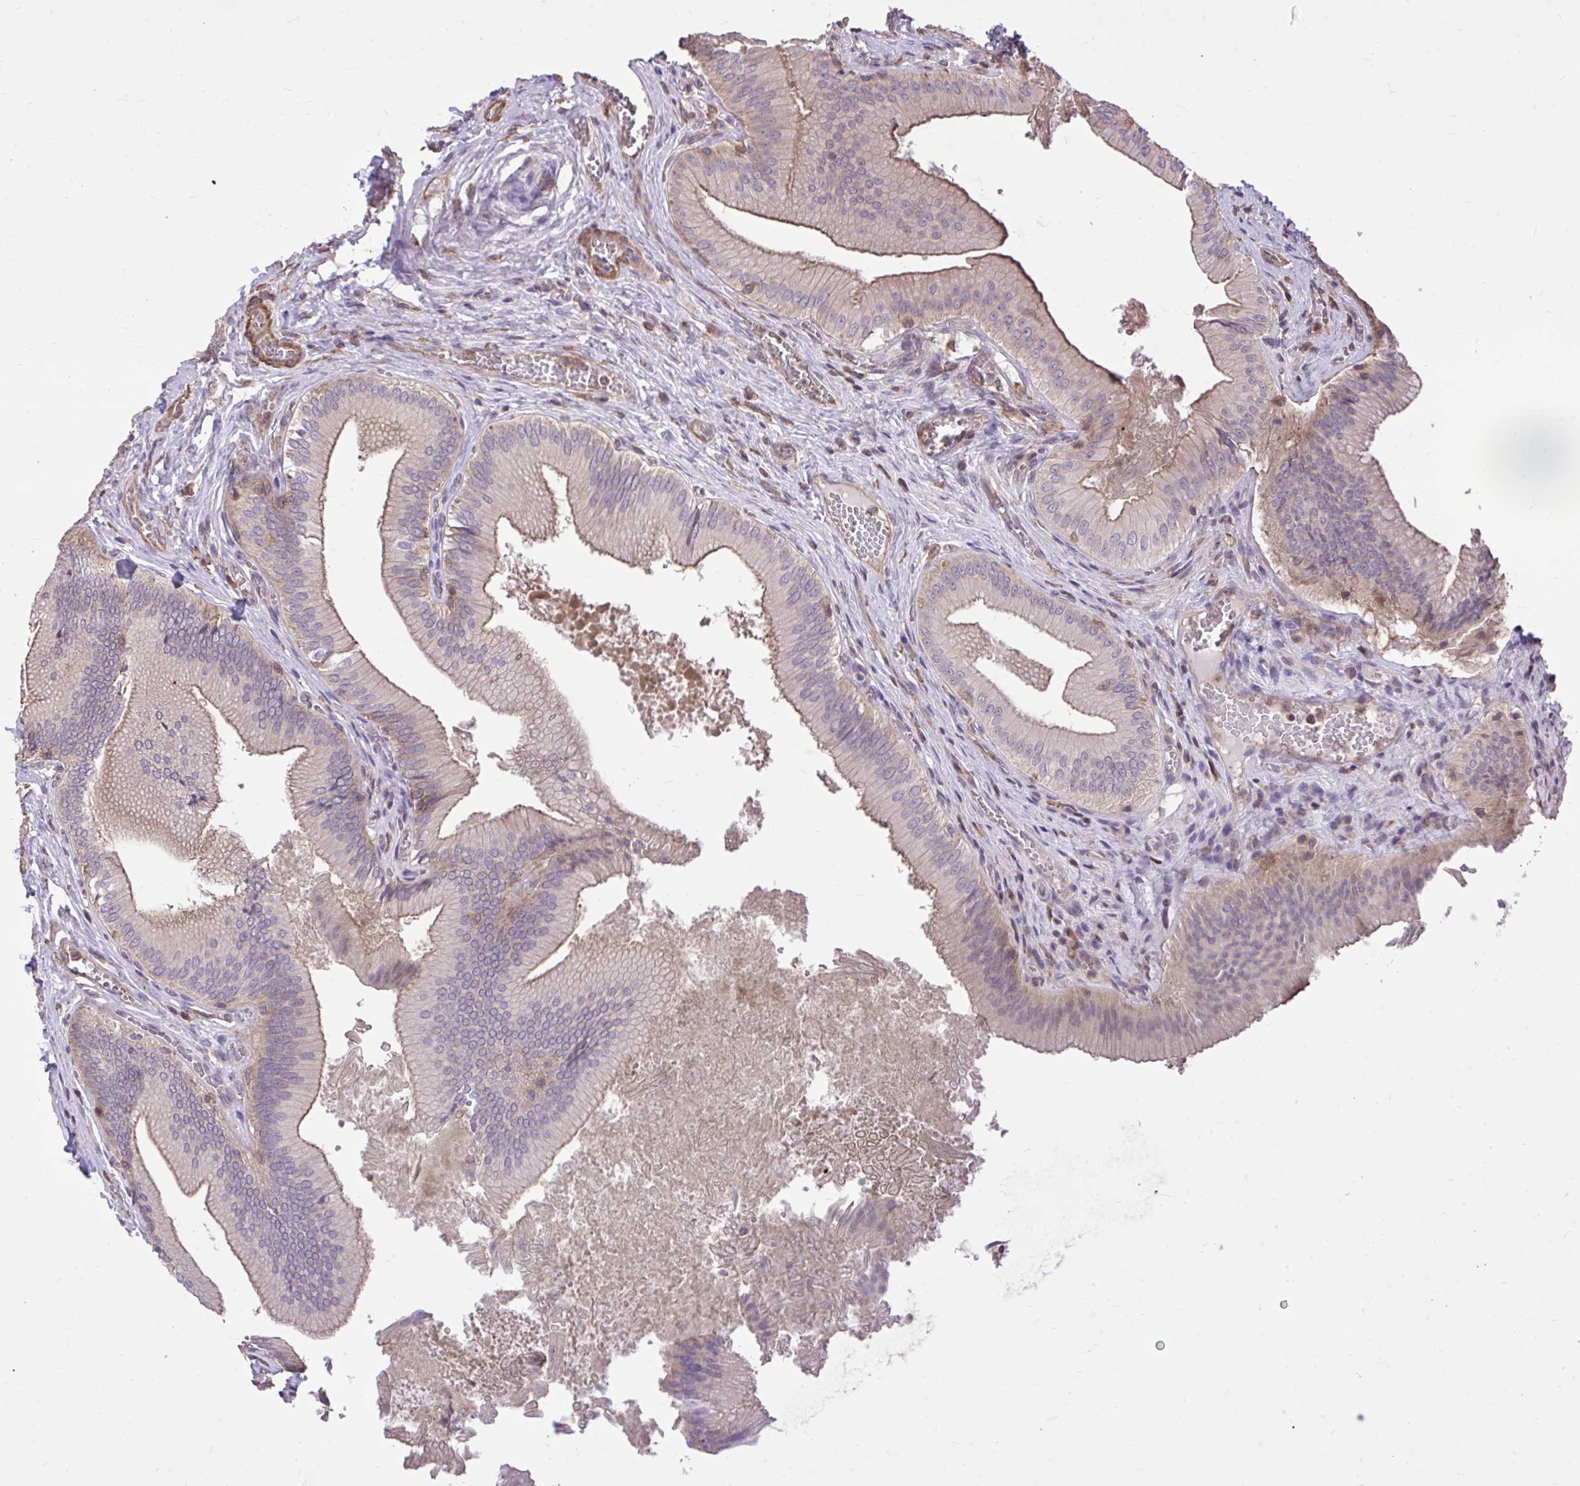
{"staining": {"intensity": "weak", "quantity": "25%-75%", "location": "cytoplasmic/membranous"}, "tissue": "gallbladder", "cell_type": "Glandular cells", "image_type": "normal", "snomed": [{"axis": "morphology", "description": "Normal tissue, NOS"}, {"axis": "topography", "description": "Gallbladder"}], "caption": "This histopathology image reveals IHC staining of unremarkable human gallbladder, with low weak cytoplasmic/membranous expression in about 25%-75% of glandular cells.", "gene": "IGFL2", "patient": {"sex": "male", "age": 17}}